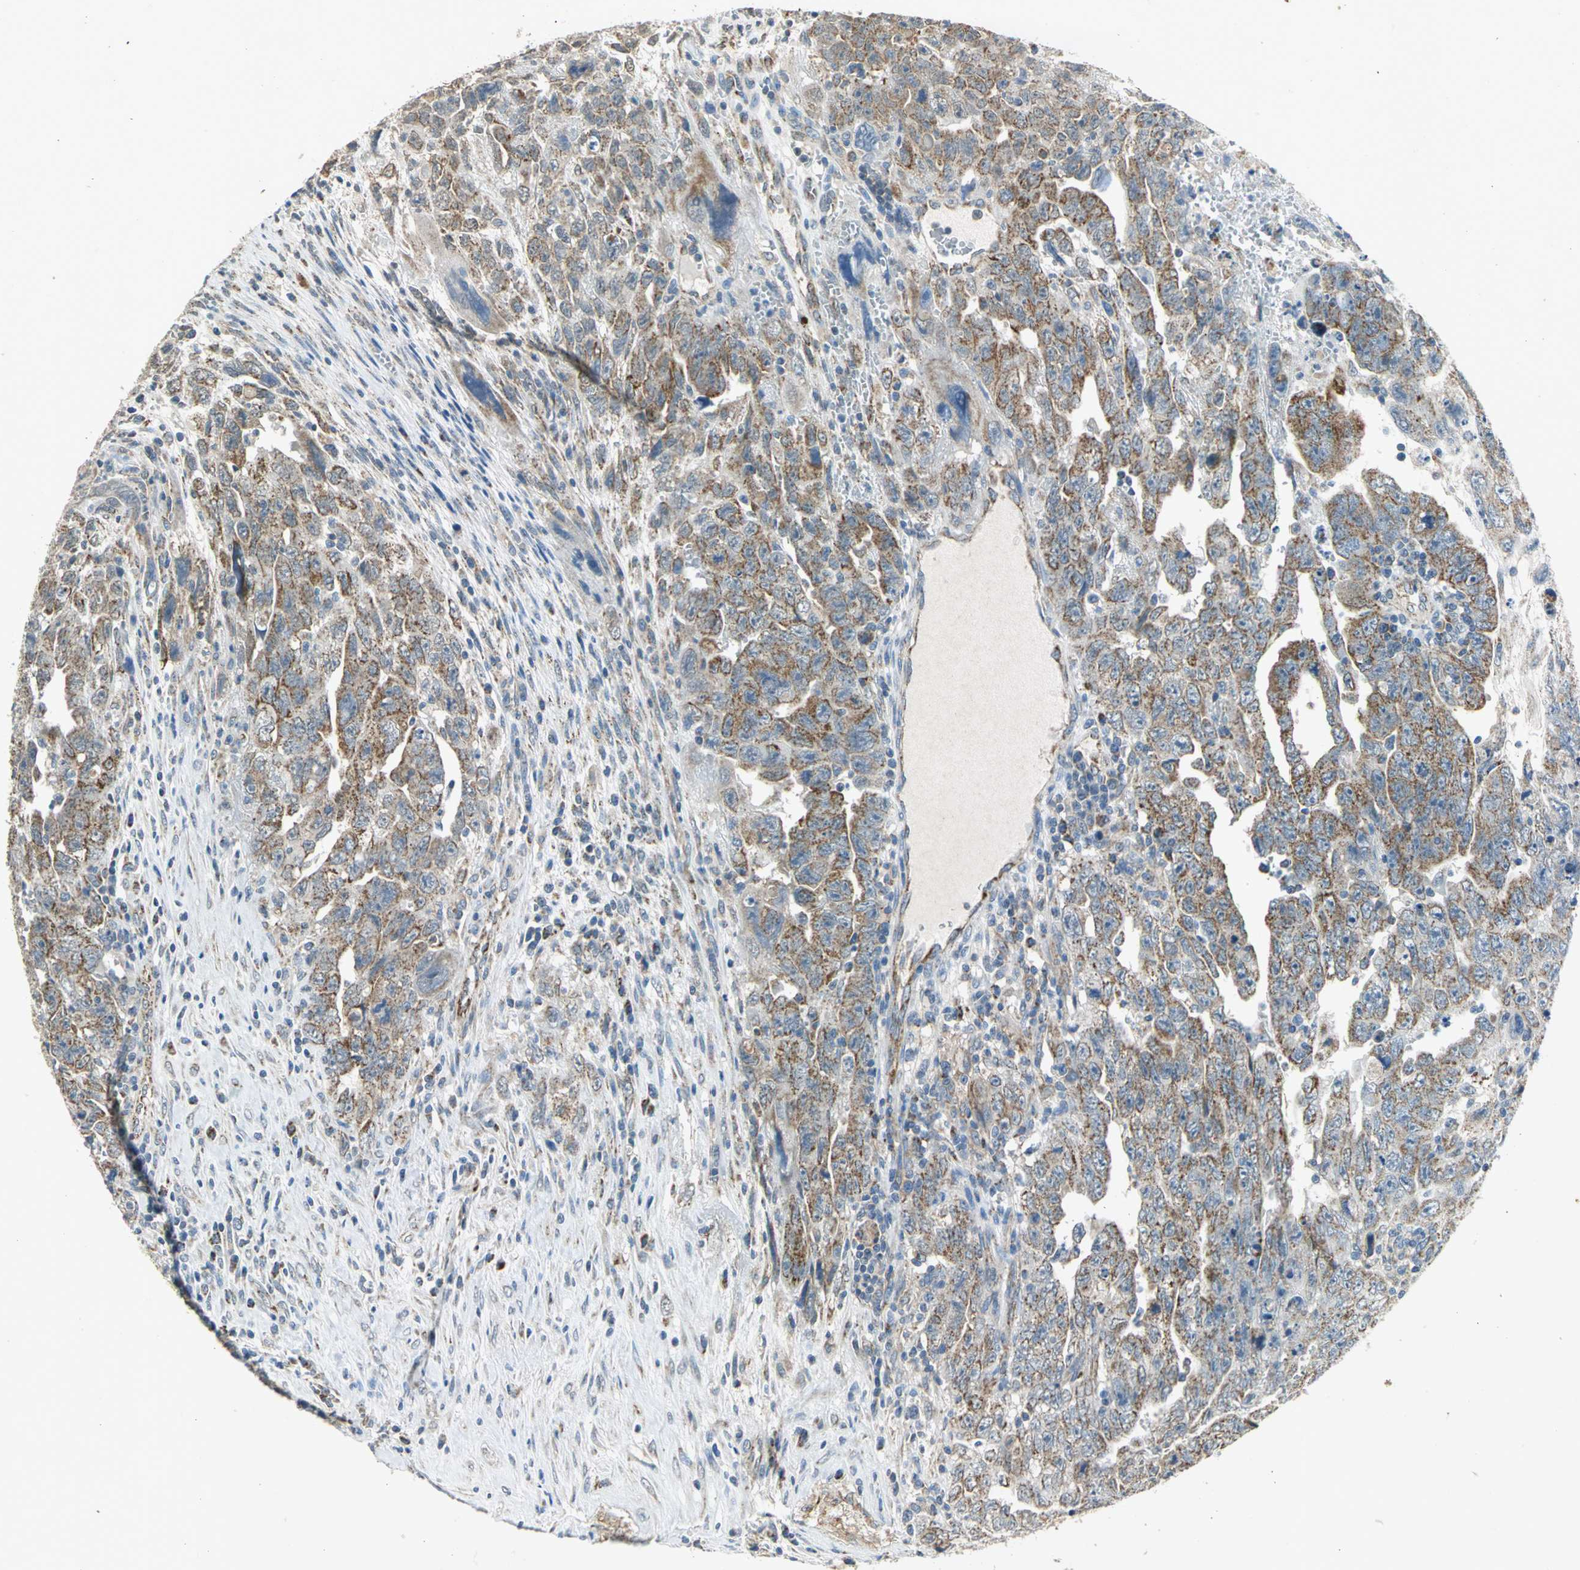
{"staining": {"intensity": "moderate", "quantity": ">75%", "location": "cytoplasmic/membranous"}, "tissue": "testis cancer", "cell_type": "Tumor cells", "image_type": "cancer", "snomed": [{"axis": "morphology", "description": "Carcinoma, Embryonal, NOS"}, {"axis": "topography", "description": "Testis"}], "caption": "A brown stain labels moderate cytoplasmic/membranous expression of a protein in human testis cancer tumor cells.", "gene": "NDUFB5", "patient": {"sex": "male", "age": 28}}